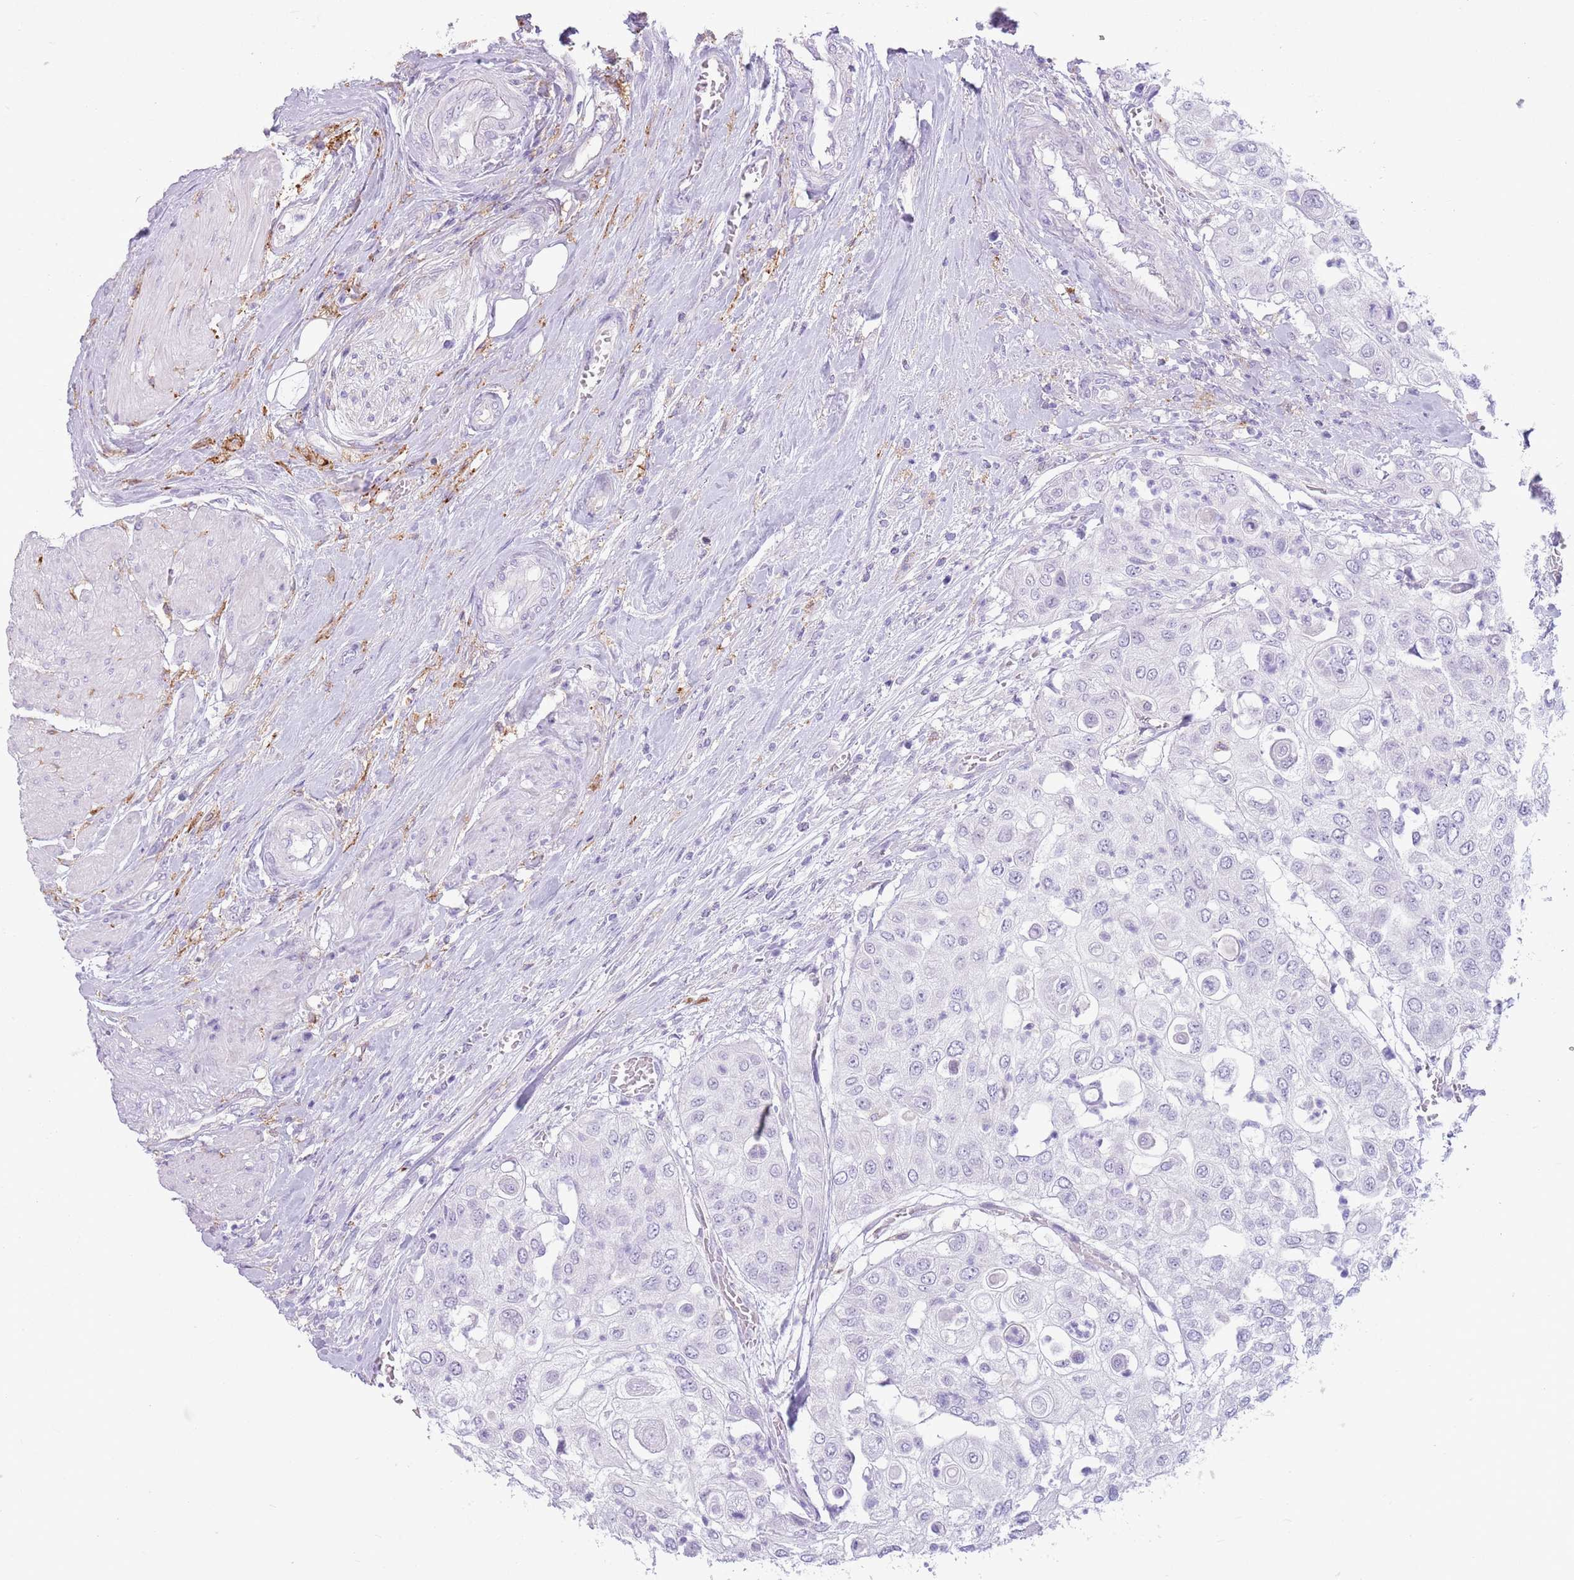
{"staining": {"intensity": "negative", "quantity": "none", "location": "none"}, "tissue": "urothelial cancer", "cell_type": "Tumor cells", "image_type": "cancer", "snomed": [{"axis": "morphology", "description": "Urothelial carcinoma, High grade"}, {"axis": "topography", "description": "Urinary bladder"}], "caption": "Tumor cells show no significant expression in urothelial cancer.", "gene": "SNX6", "patient": {"sex": "female", "age": 79}}